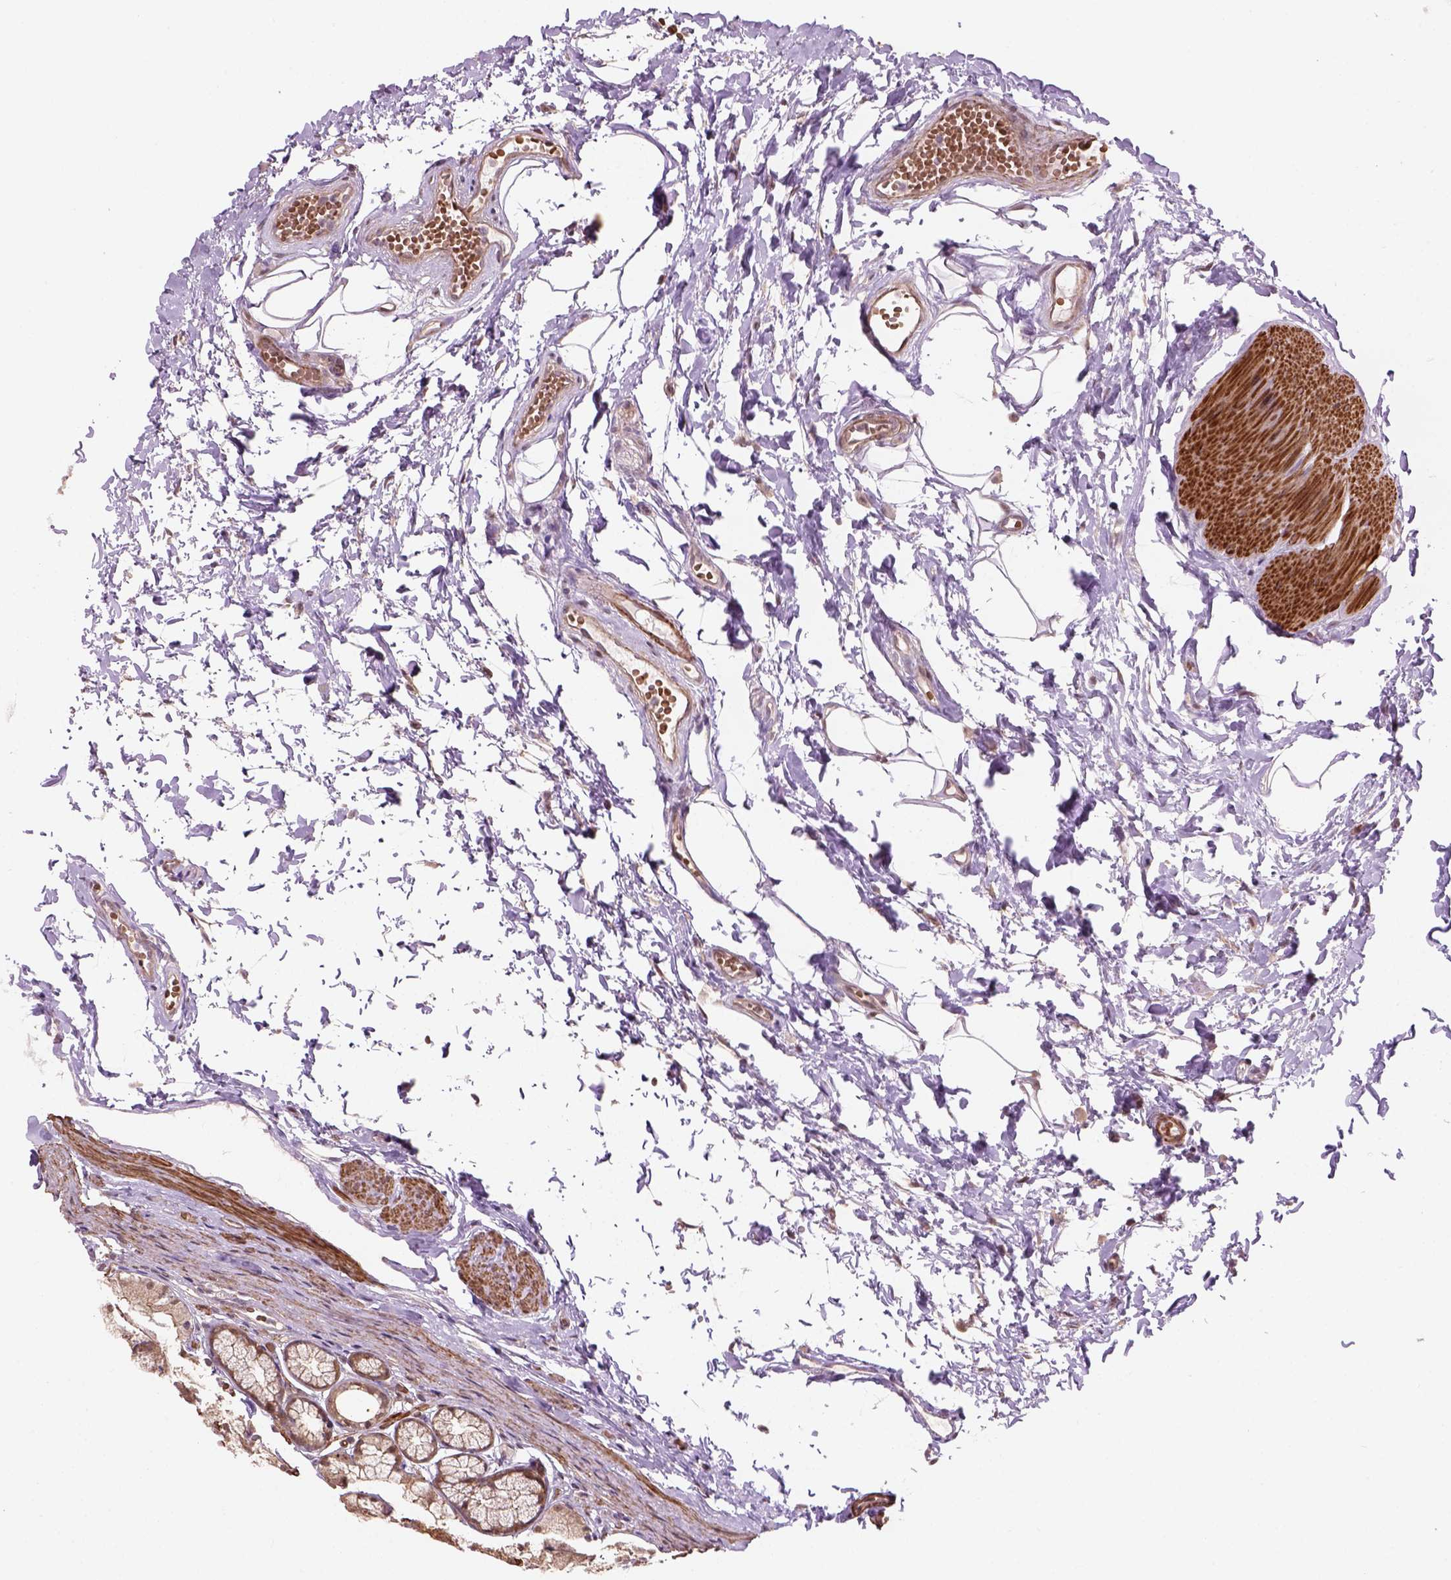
{"staining": {"intensity": "moderate", "quantity": "25%-75%", "location": "cytoplasmic/membranous,nuclear"}, "tissue": "stomach", "cell_type": "Glandular cells", "image_type": "normal", "snomed": [{"axis": "morphology", "description": "Normal tissue, NOS"}, {"axis": "topography", "description": "Stomach"}], "caption": "Immunohistochemistry (IHC) photomicrograph of benign human stomach stained for a protein (brown), which exhibits medium levels of moderate cytoplasmic/membranous,nuclear expression in about 25%-75% of glandular cells.", "gene": "PSMD11", "patient": {"sex": "male", "age": 70}}